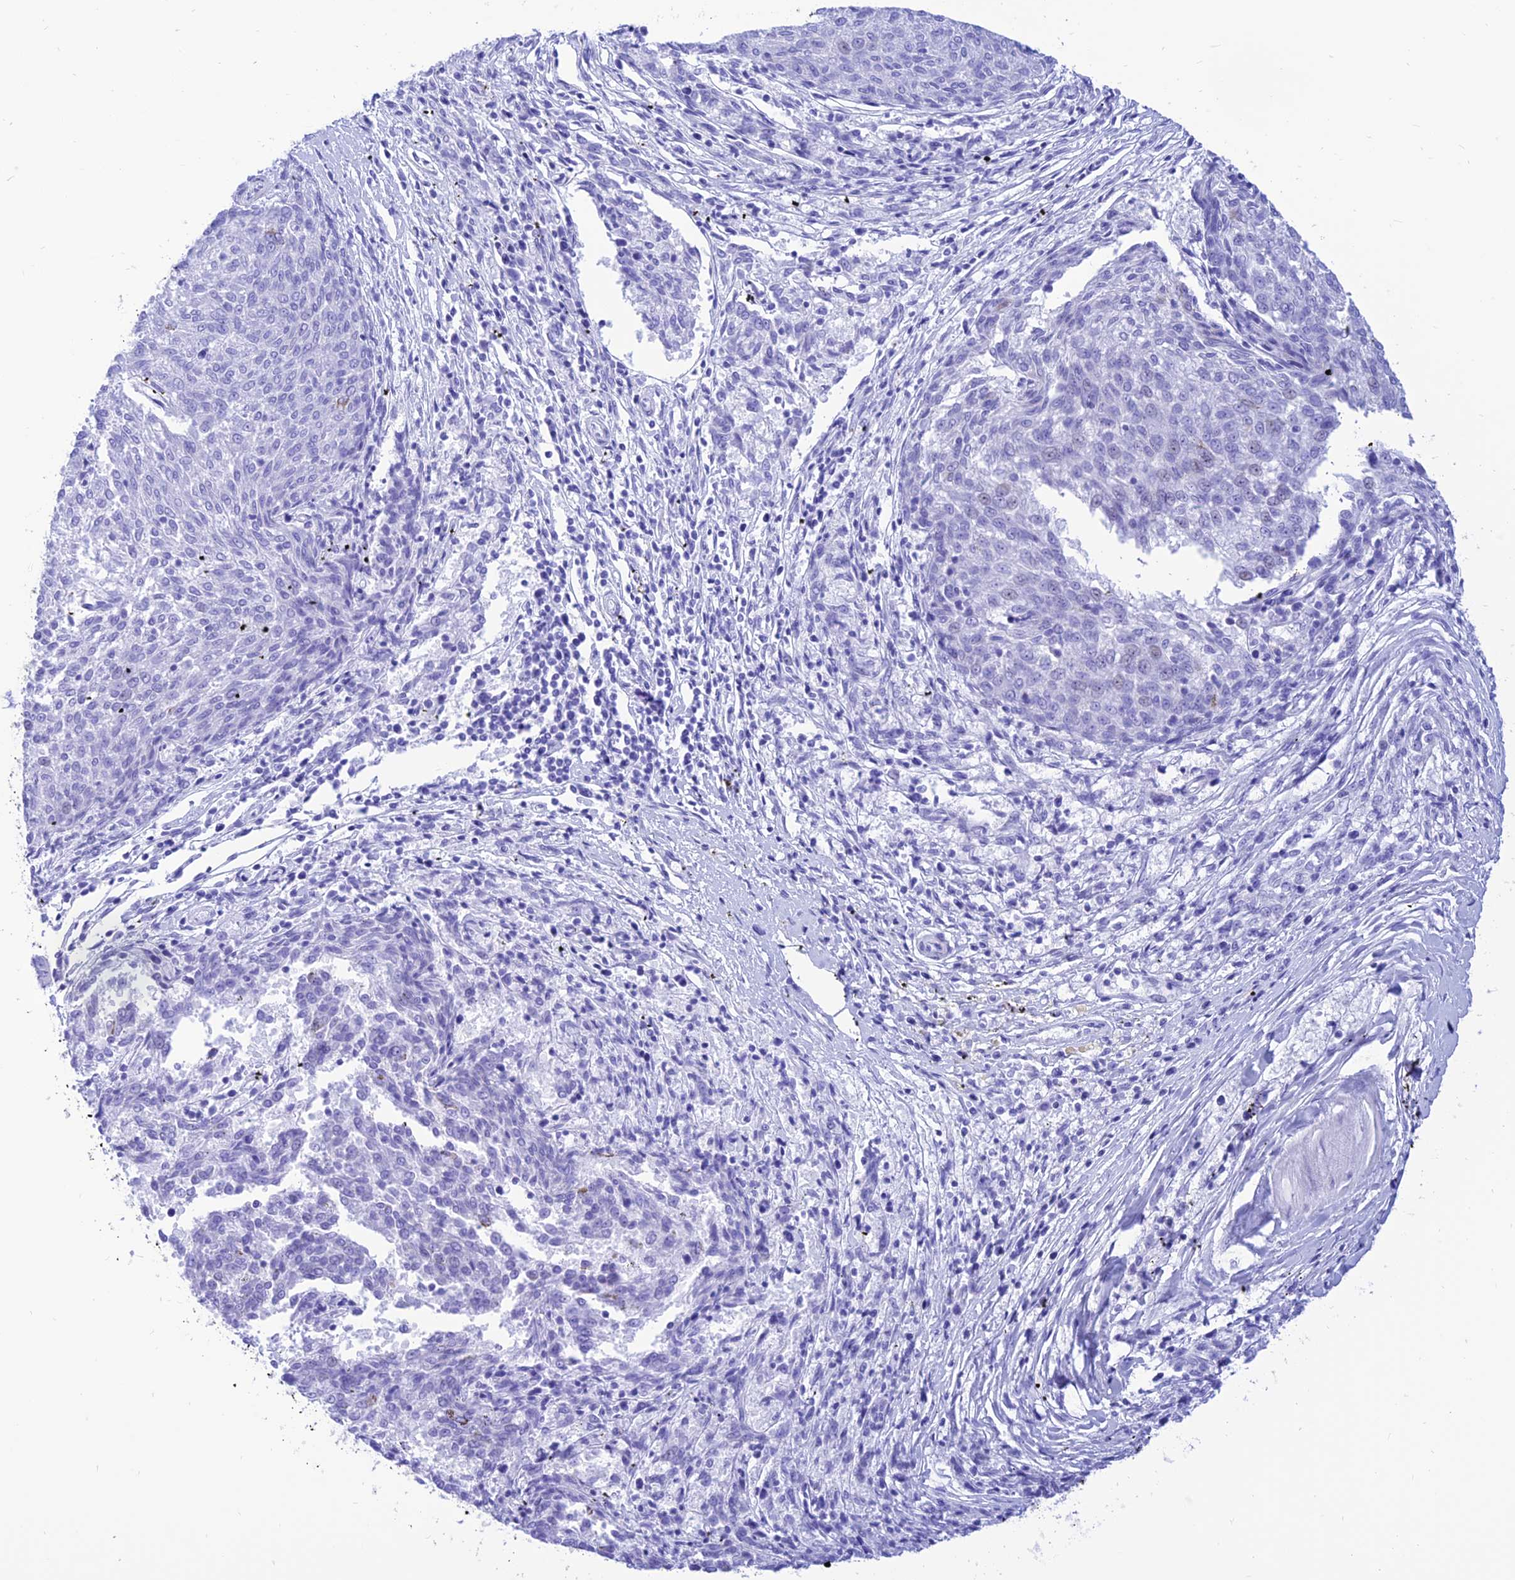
{"staining": {"intensity": "negative", "quantity": "none", "location": "none"}, "tissue": "melanoma", "cell_type": "Tumor cells", "image_type": "cancer", "snomed": [{"axis": "morphology", "description": "Malignant melanoma, NOS"}, {"axis": "topography", "description": "Skin"}], "caption": "An immunohistochemistry image of melanoma is shown. There is no staining in tumor cells of melanoma.", "gene": "PRNP", "patient": {"sex": "female", "age": 72}}